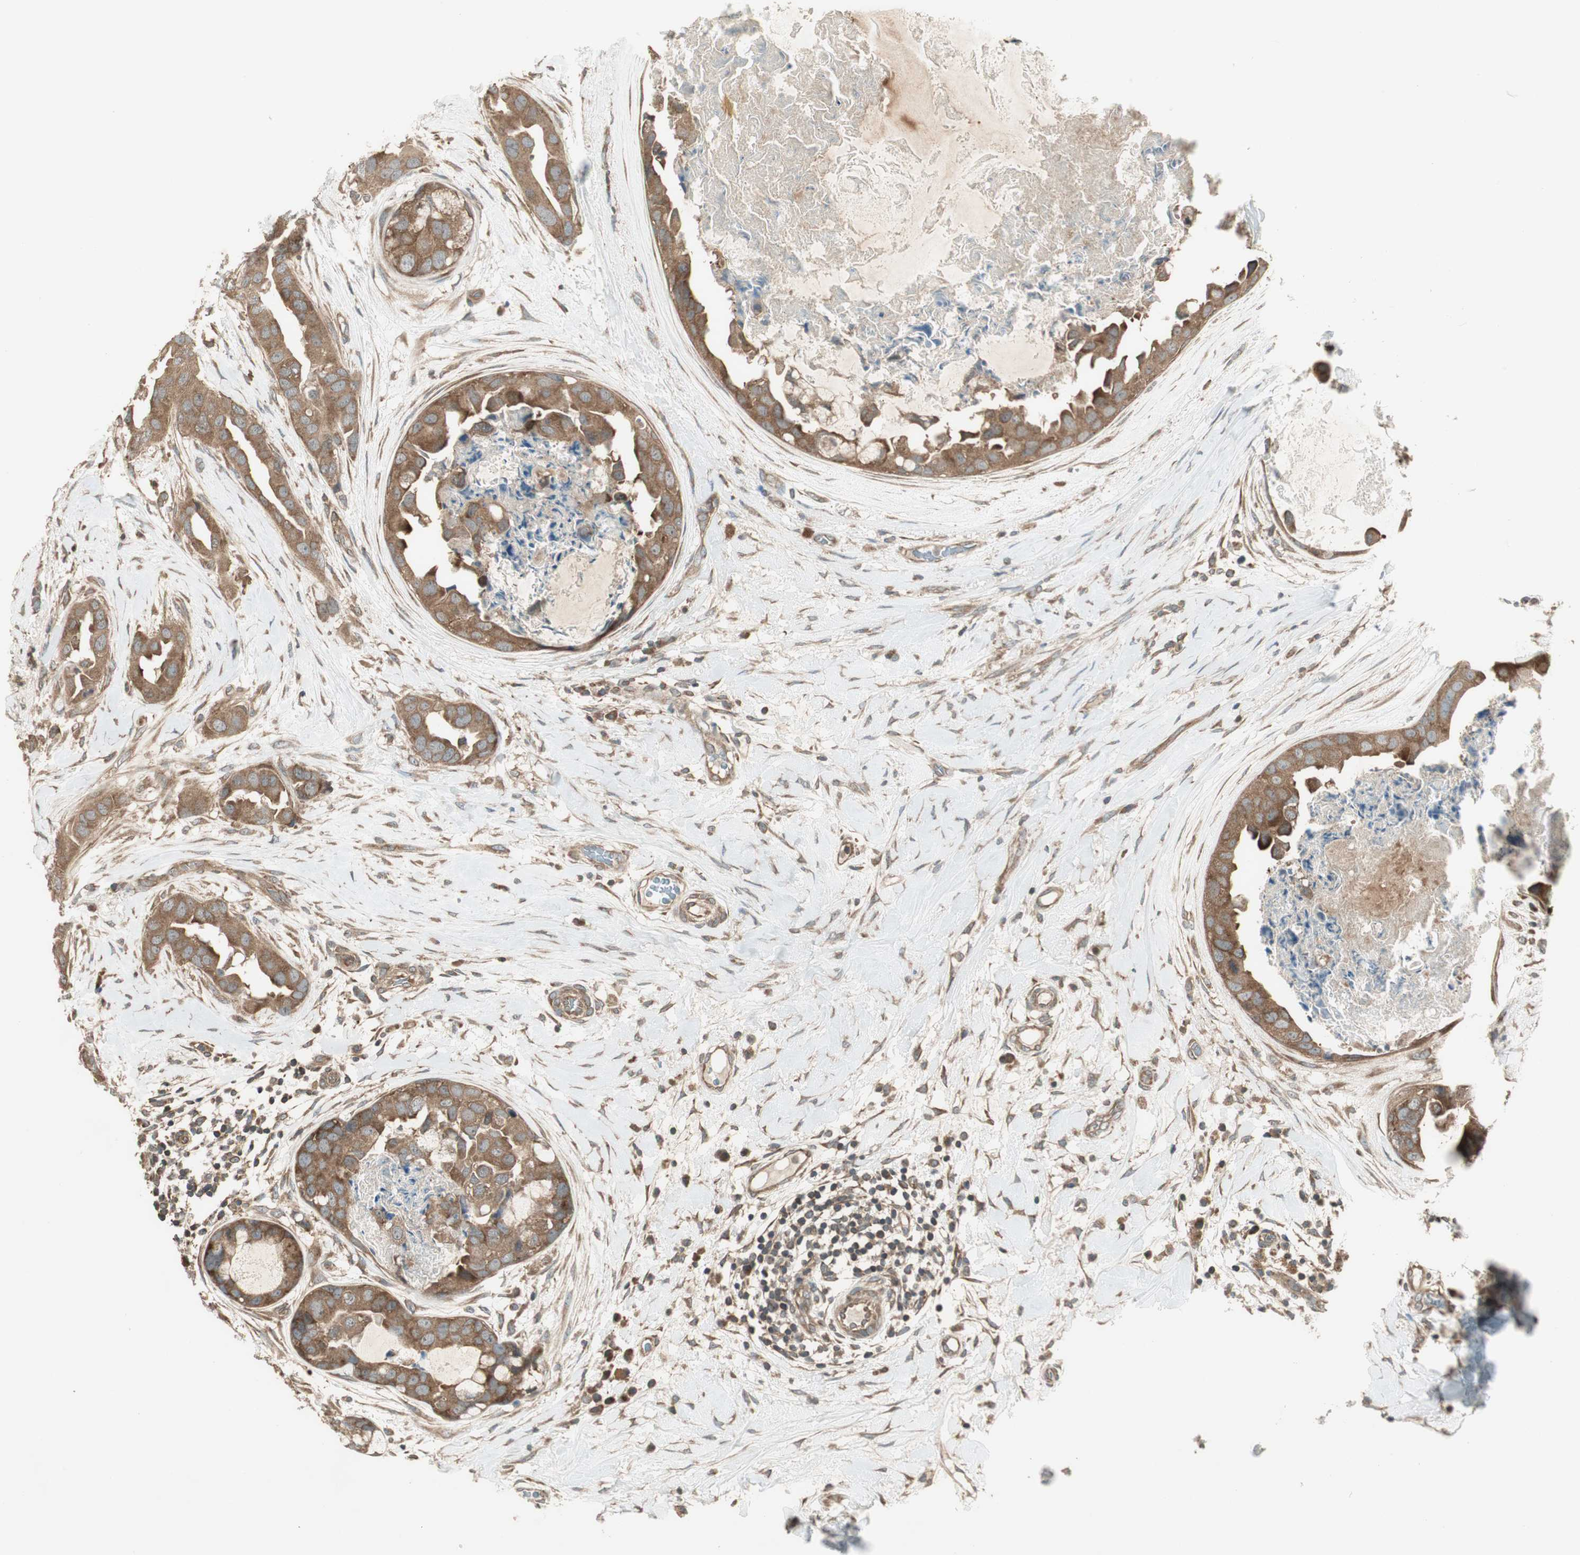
{"staining": {"intensity": "moderate", "quantity": ">75%", "location": "cytoplasmic/membranous"}, "tissue": "breast cancer", "cell_type": "Tumor cells", "image_type": "cancer", "snomed": [{"axis": "morphology", "description": "Duct carcinoma"}, {"axis": "topography", "description": "Breast"}], "caption": "Intraductal carcinoma (breast) stained with a protein marker reveals moderate staining in tumor cells.", "gene": "CNOT4", "patient": {"sex": "female", "age": 40}}